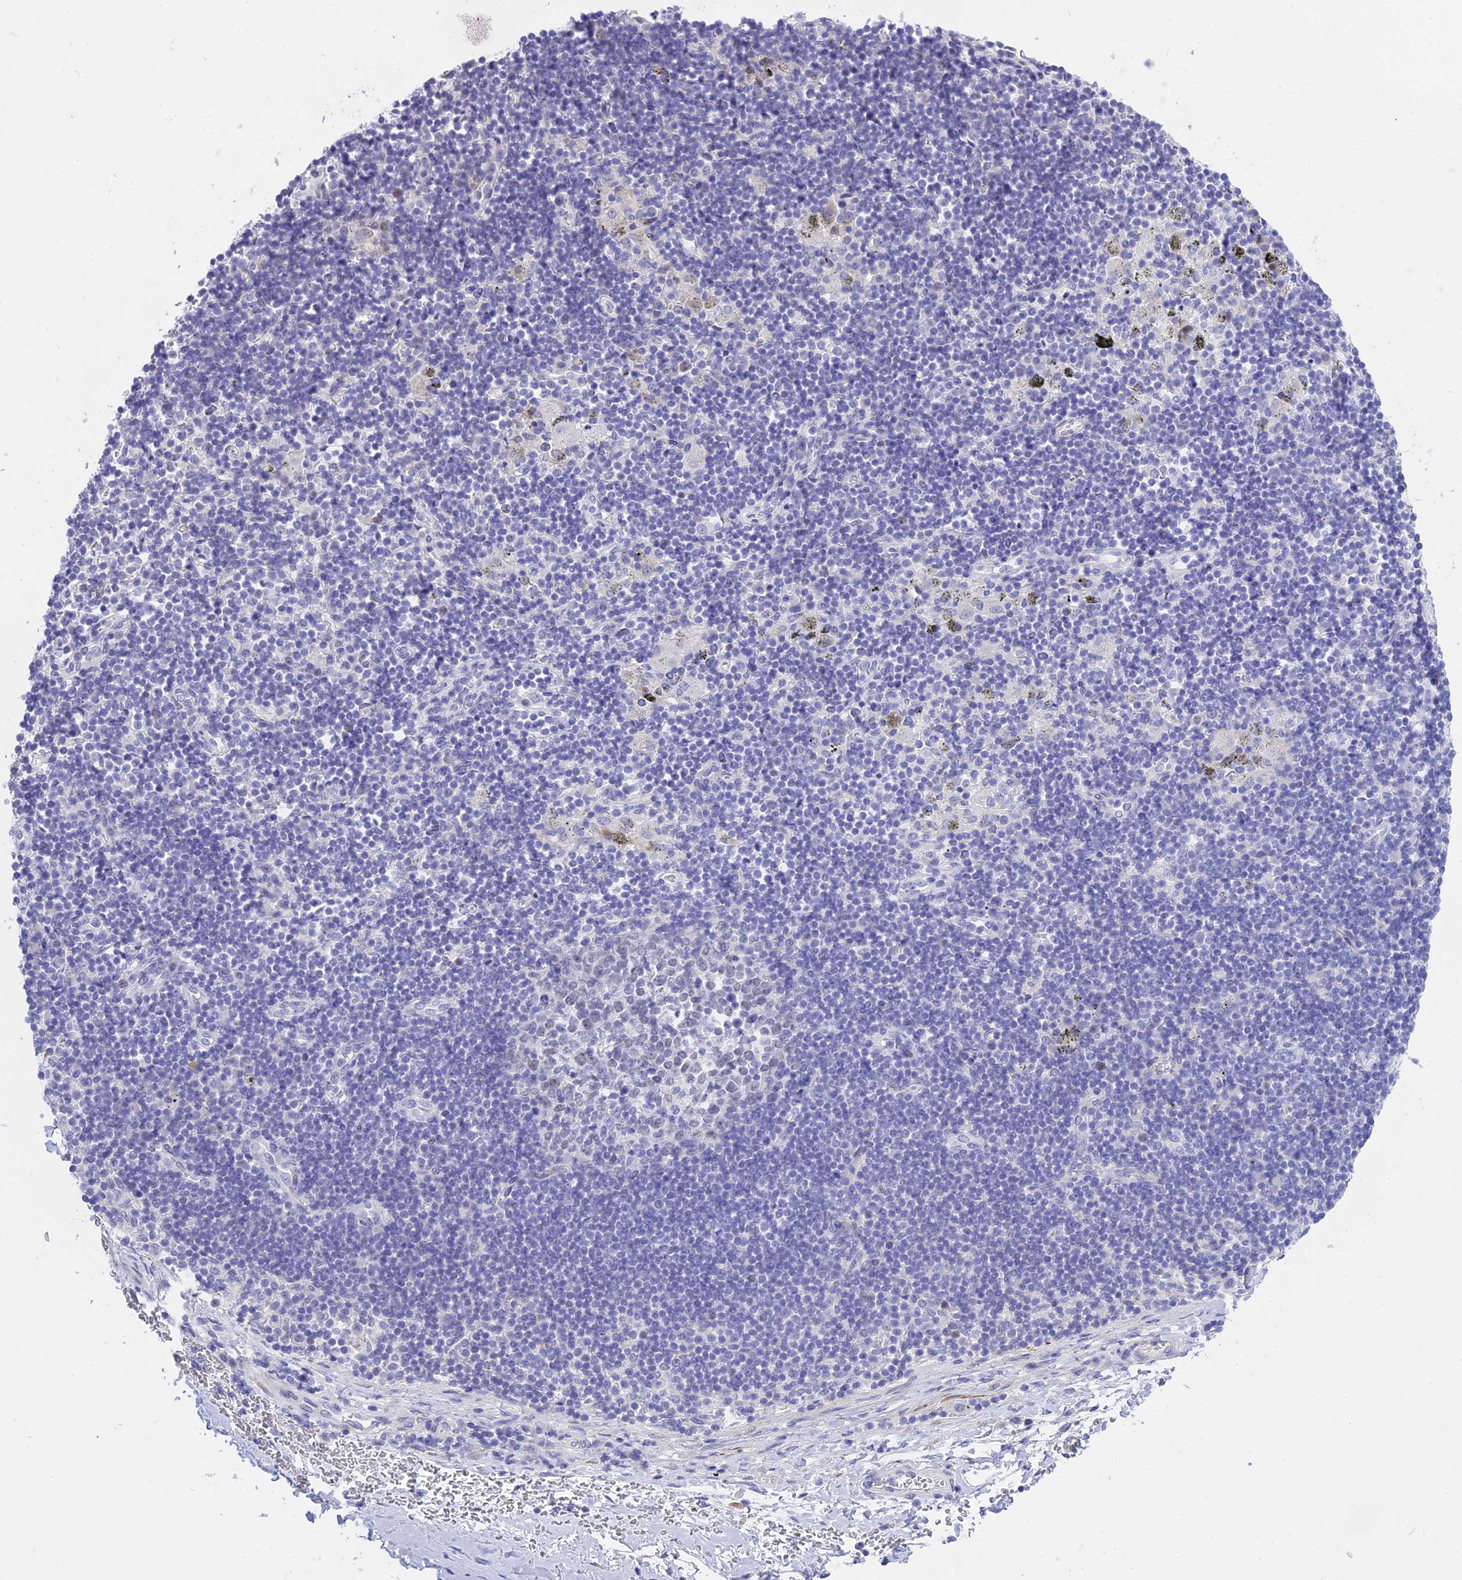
{"staining": {"intensity": "negative", "quantity": "none", "location": "none"}, "tissue": "adipose tissue", "cell_type": "Adipocytes", "image_type": "normal", "snomed": [{"axis": "morphology", "description": "Normal tissue, NOS"}, {"axis": "topography", "description": "Lymph node"}, {"axis": "topography", "description": "Cartilage tissue"}, {"axis": "topography", "description": "Bronchus"}], "caption": "Adipose tissue was stained to show a protein in brown. There is no significant expression in adipocytes. The staining is performed using DAB brown chromogen with nuclei counter-stained in using hematoxylin.", "gene": "DEFB107A", "patient": {"sex": "male", "age": 63}}